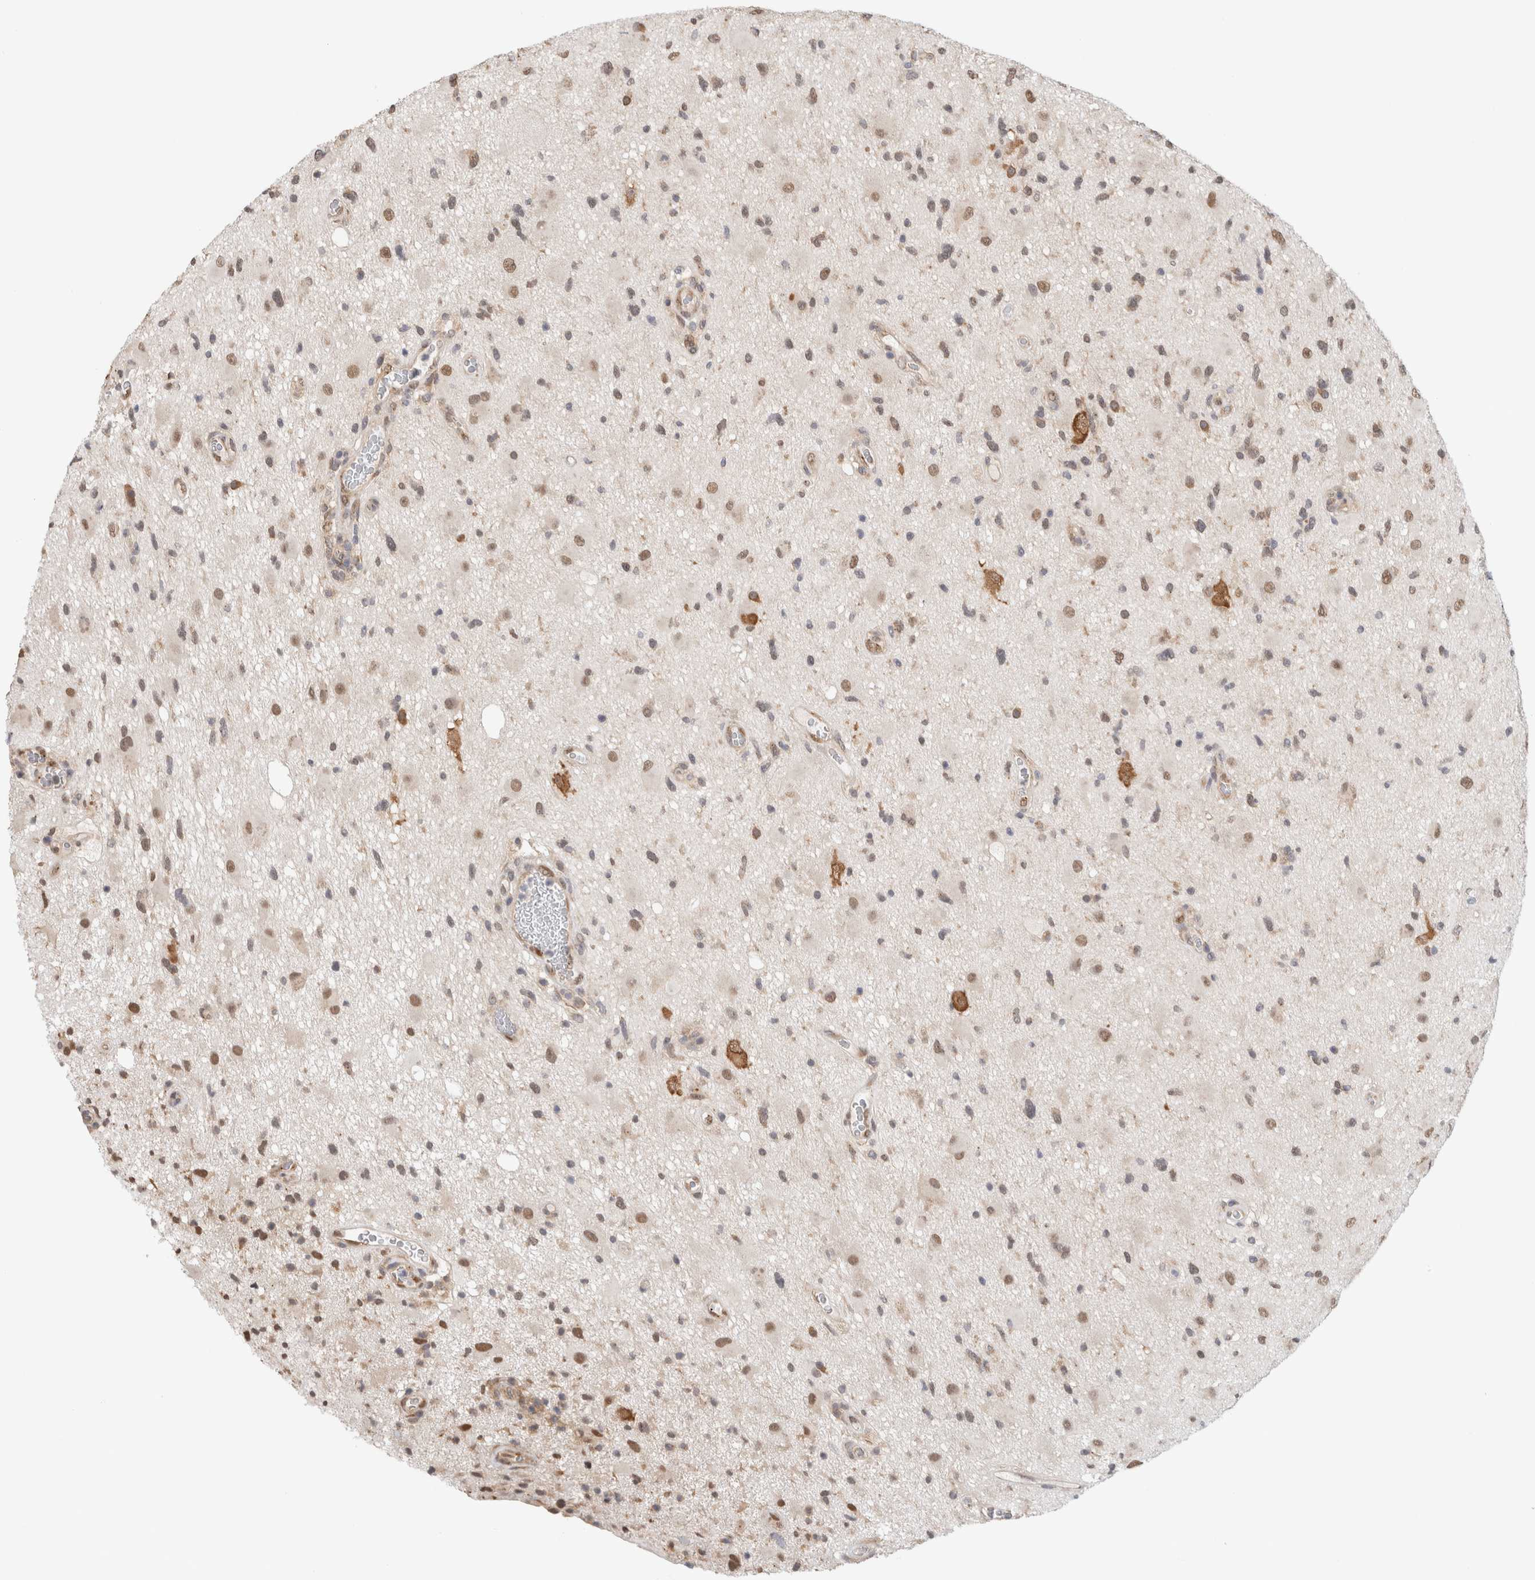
{"staining": {"intensity": "weak", "quantity": "25%-75%", "location": "nuclear"}, "tissue": "glioma", "cell_type": "Tumor cells", "image_type": "cancer", "snomed": [{"axis": "morphology", "description": "Glioma, malignant, High grade"}, {"axis": "topography", "description": "Brain"}], "caption": "This is an image of immunohistochemistry (IHC) staining of malignant glioma (high-grade), which shows weak expression in the nuclear of tumor cells.", "gene": "EIF4G3", "patient": {"sex": "male", "age": 33}}